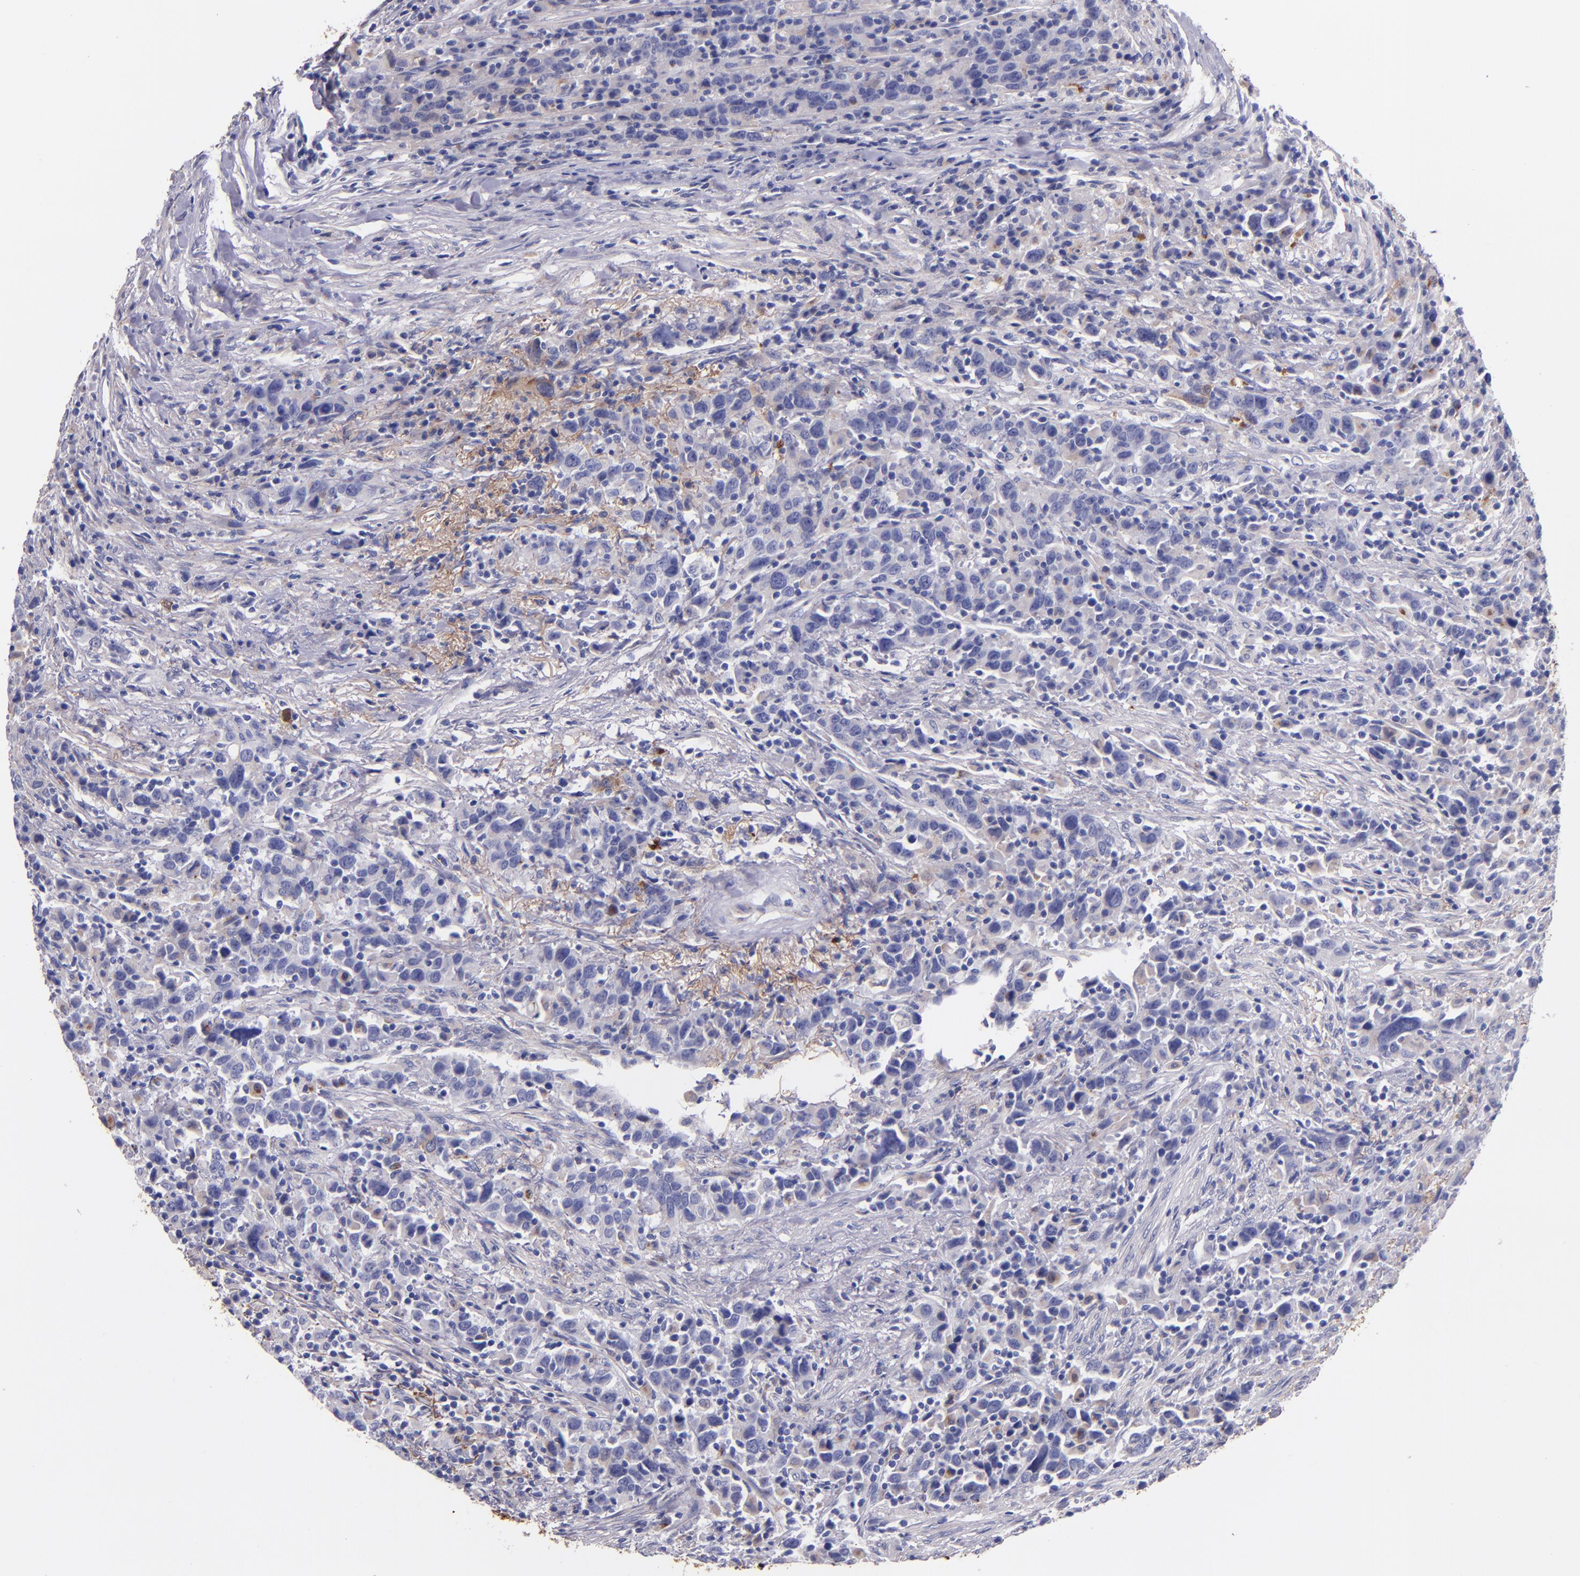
{"staining": {"intensity": "weak", "quantity": "25%-75%", "location": "cytoplasmic/membranous"}, "tissue": "urothelial cancer", "cell_type": "Tumor cells", "image_type": "cancer", "snomed": [{"axis": "morphology", "description": "Urothelial carcinoma, High grade"}, {"axis": "topography", "description": "Urinary bladder"}], "caption": "Brown immunohistochemical staining in human urothelial cancer displays weak cytoplasmic/membranous staining in about 25%-75% of tumor cells.", "gene": "IVL", "patient": {"sex": "male", "age": 61}}